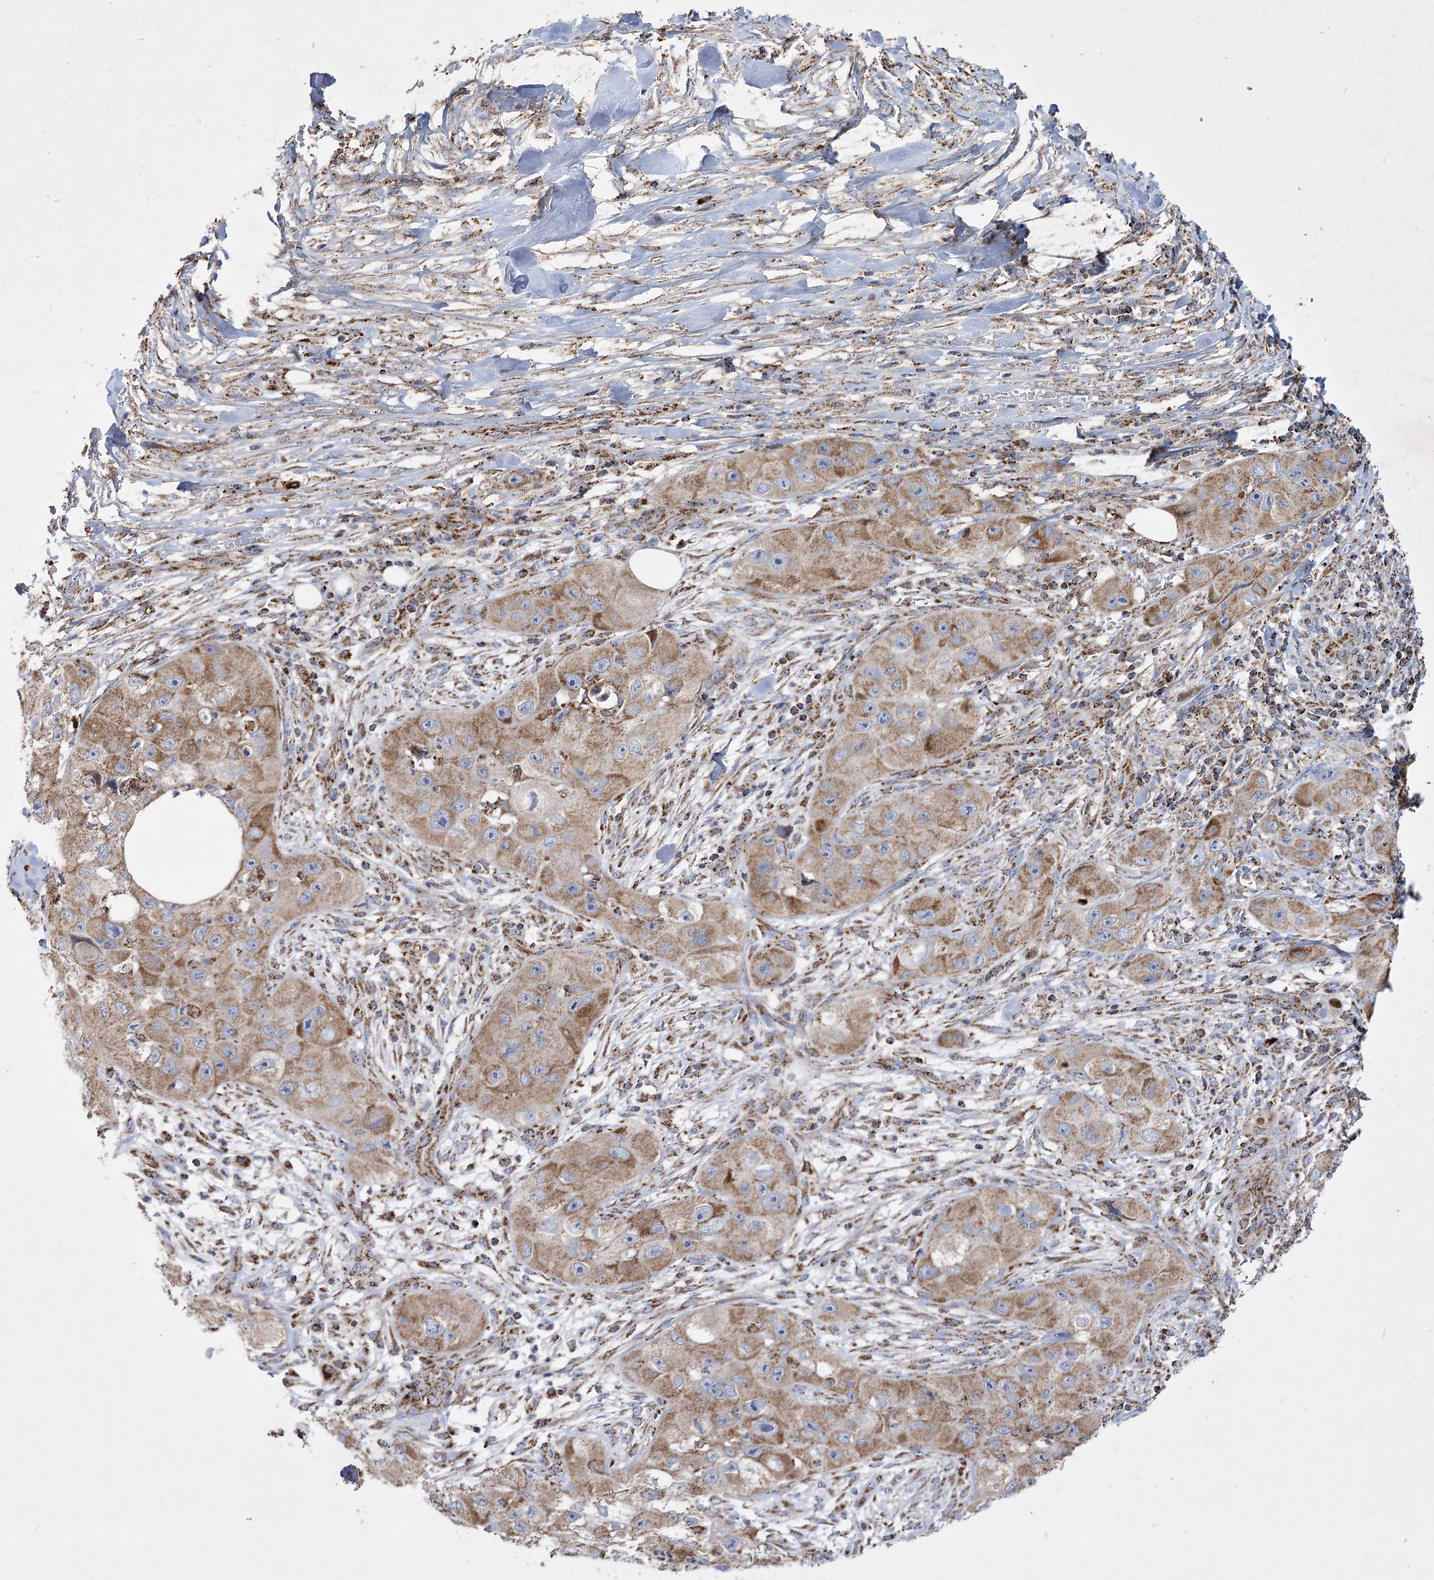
{"staining": {"intensity": "moderate", "quantity": ">75%", "location": "cytoplasmic/membranous"}, "tissue": "skin cancer", "cell_type": "Tumor cells", "image_type": "cancer", "snomed": [{"axis": "morphology", "description": "Squamous cell carcinoma, NOS"}, {"axis": "topography", "description": "Skin"}, {"axis": "topography", "description": "Subcutis"}], "caption": "Immunohistochemical staining of human skin cancer (squamous cell carcinoma) reveals moderate cytoplasmic/membranous protein expression in approximately >75% of tumor cells.", "gene": "ASNSD1", "patient": {"sex": "male", "age": 73}}